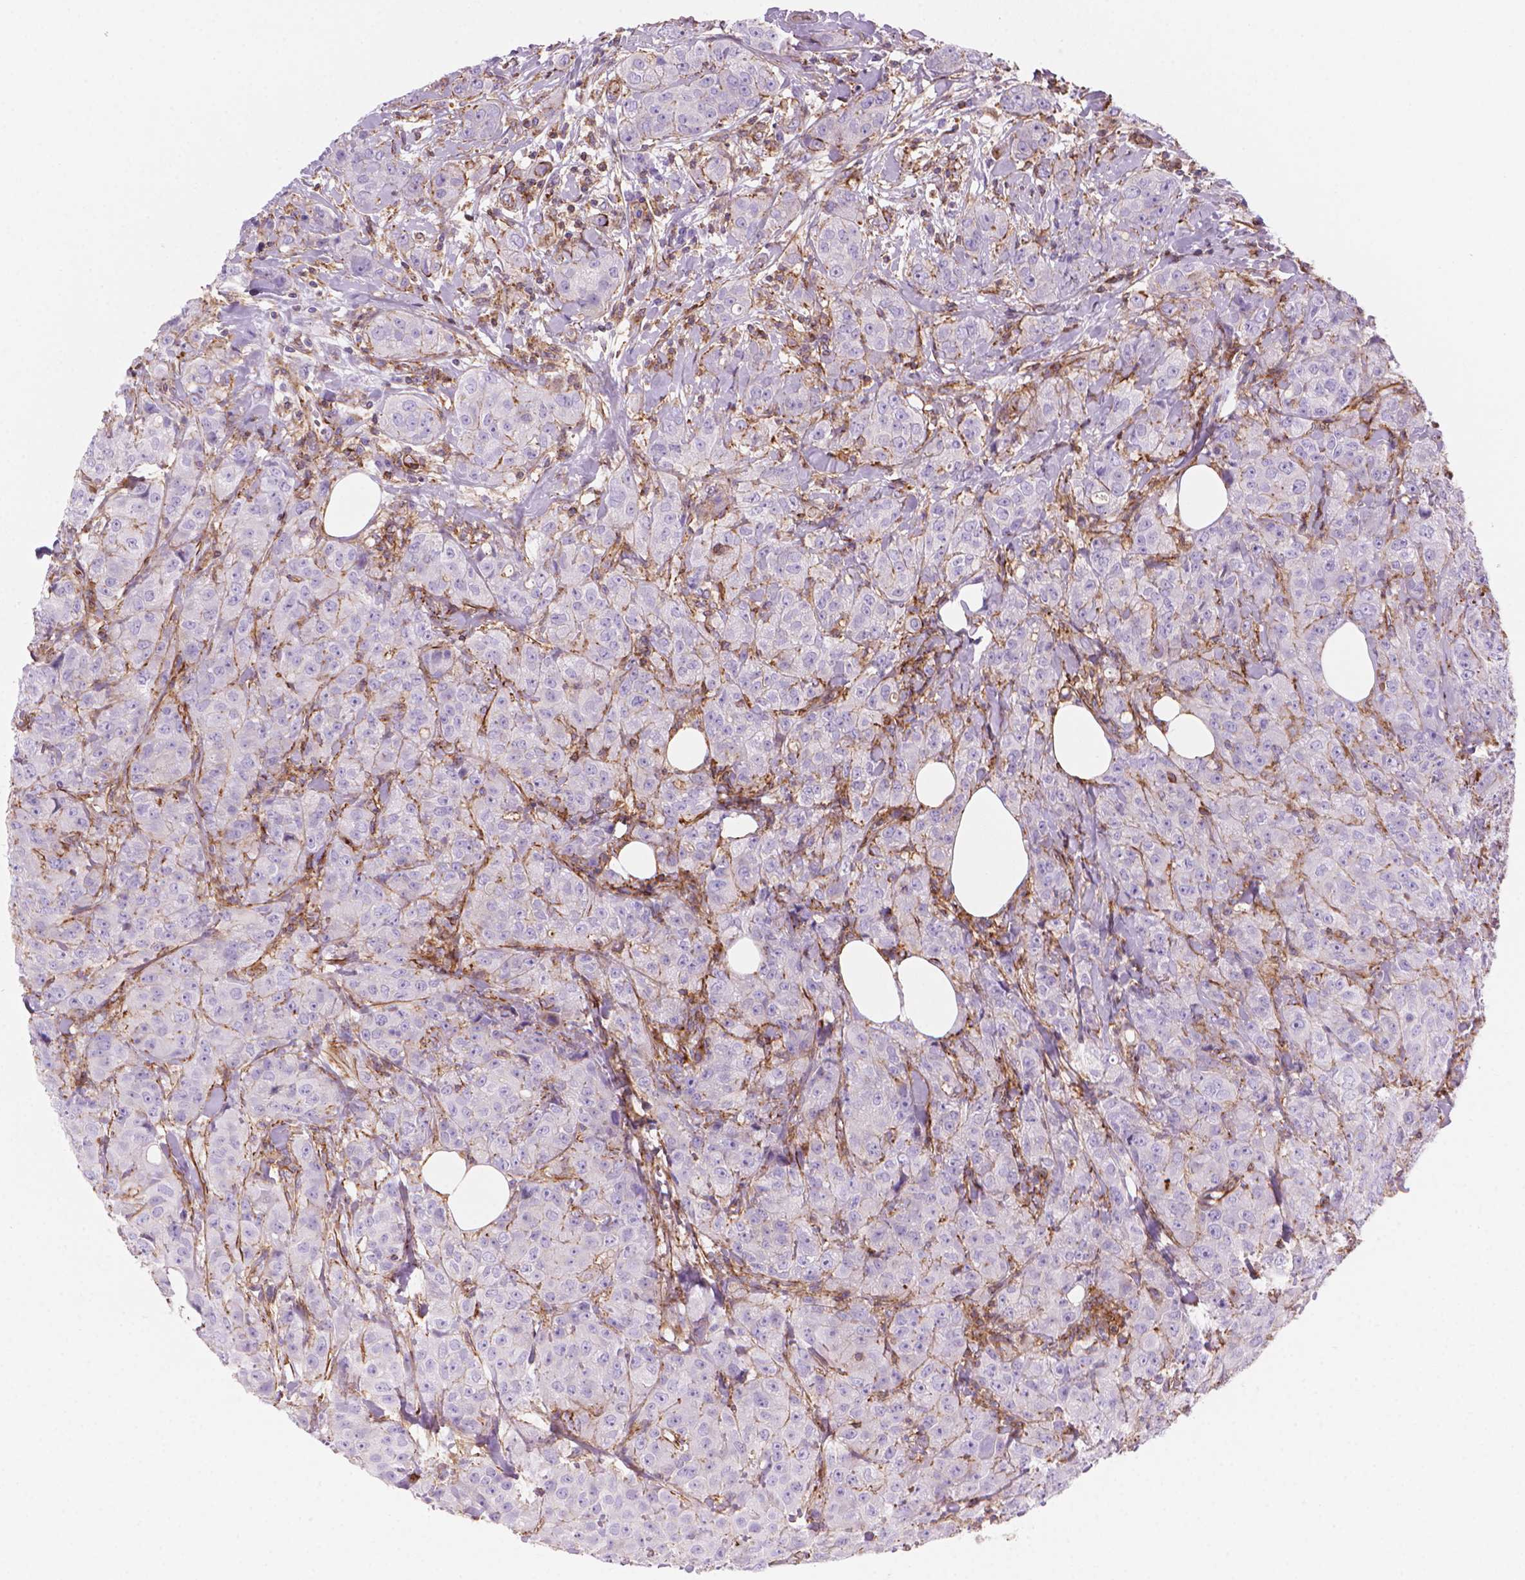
{"staining": {"intensity": "moderate", "quantity": "<25%", "location": "cytoplasmic/membranous"}, "tissue": "breast cancer", "cell_type": "Tumor cells", "image_type": "cancer", "snomed": [{"axis": "morphology", "description": "Duct carcinoma"}, {"axis": "topography", "description": "Breast"}], "caption": "This photomicrograph reveals breast cancer stained with immunohistochemistry to label a protein in brown. The cytoplasmic/membranous of tumor cells show moderate positivity for the protein. Nuclei are counter-stained blue.", "gene": "PATJ", "patient": {"sex": "female", "age": 43}}